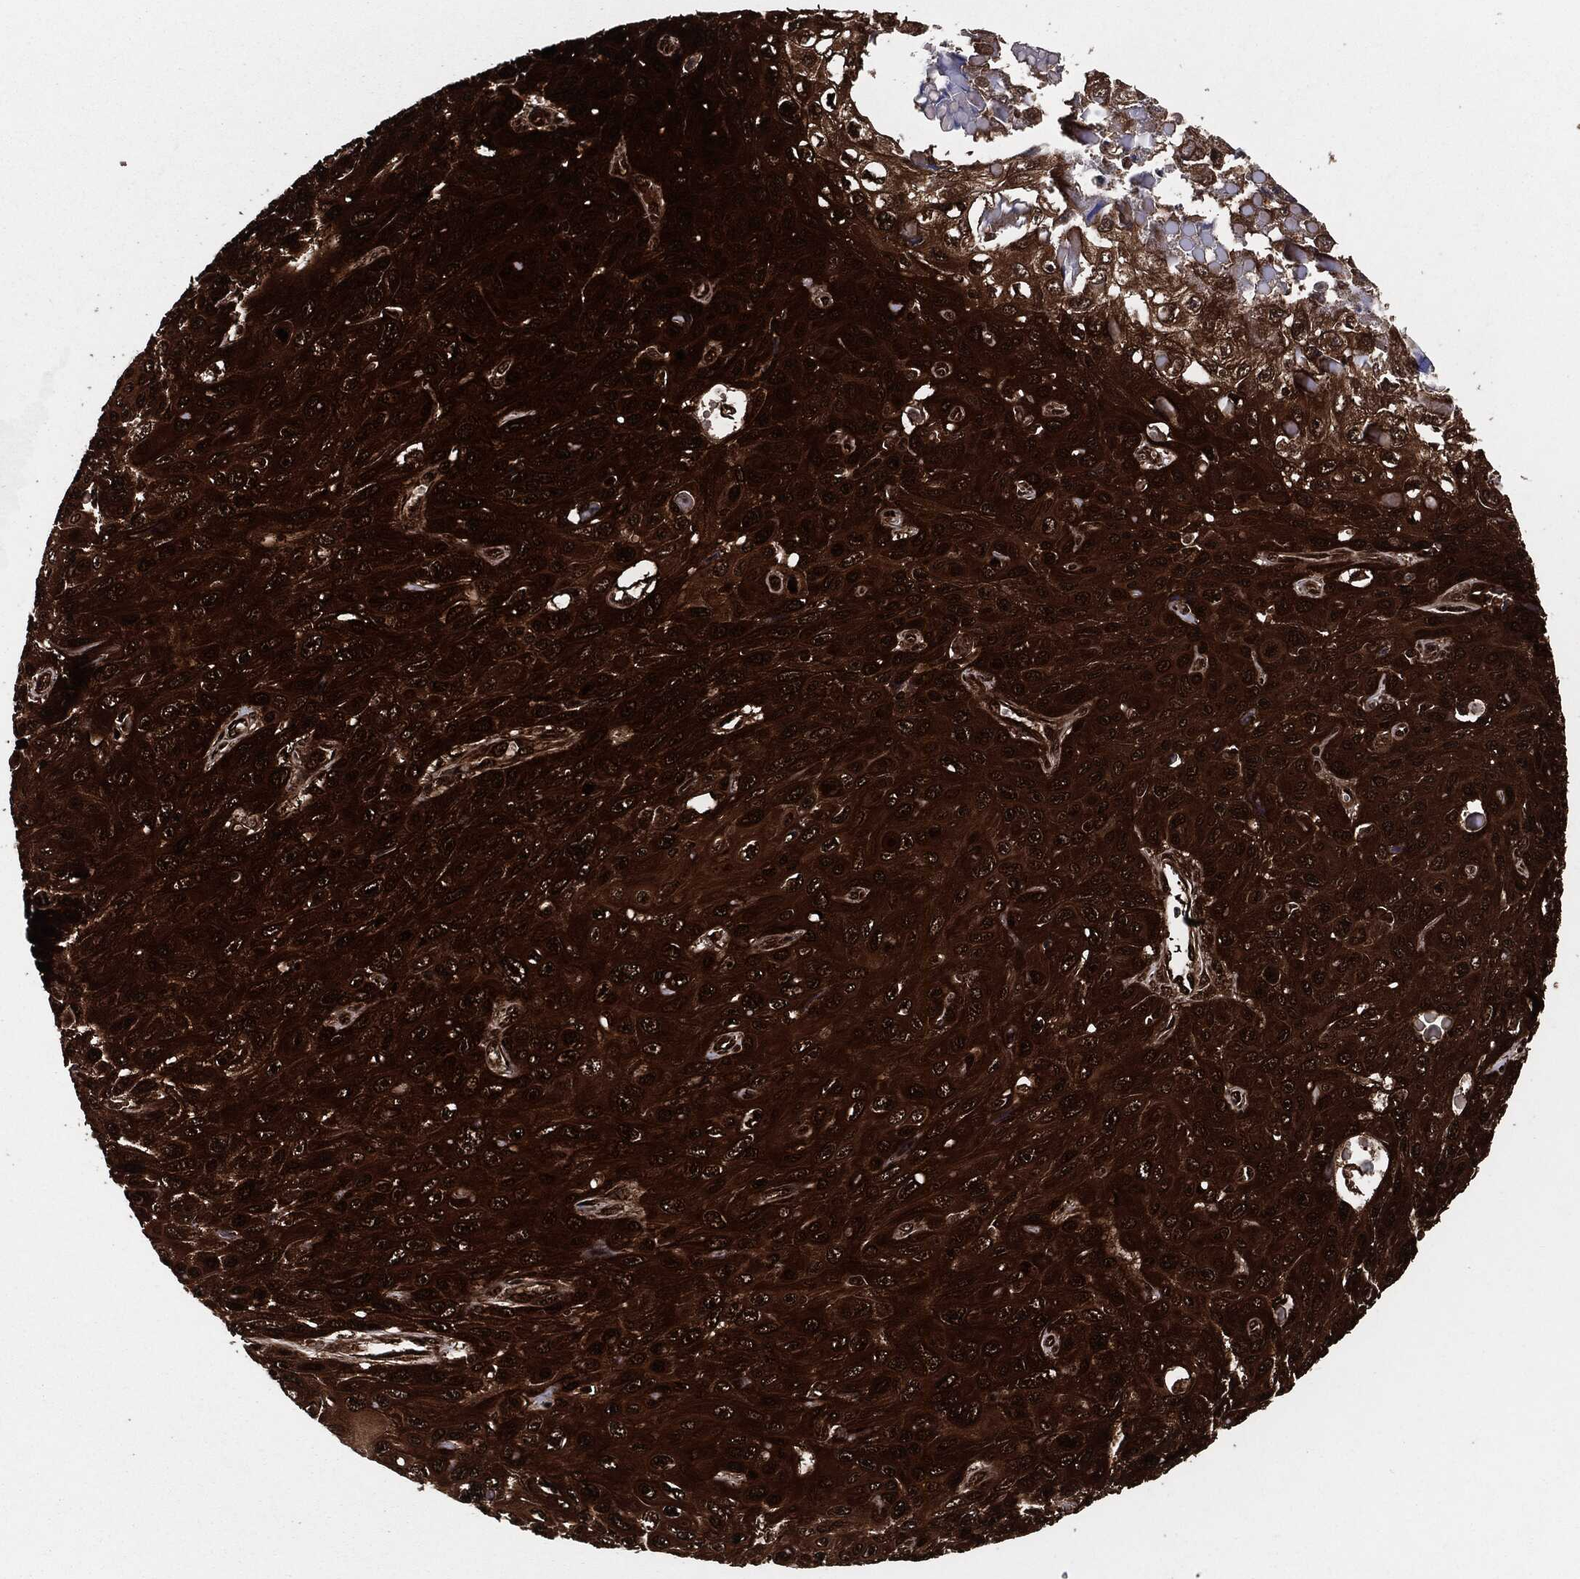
{"staining": {"intensity": "strong", "quantity": ">75%", "location": "cytoplasmic/membranous"}, "tissue": "skin cancer", "cell_type": "Tumor cells", "image_type": "cancer", "snomed": [{"axis": "morphology", "description": "Squamous cell carcinoma, NOS"}, {"axis": "topography", "description": "Skin"}], "caption": "Protein analysis of squamous cell carcinoma (skin) tissue exhibits strong cytoplasmic/membranous expression in approximately >75% of tumor cells.", "gene": "YWHAB", "patient": {"sex": "male", "age": 82}}